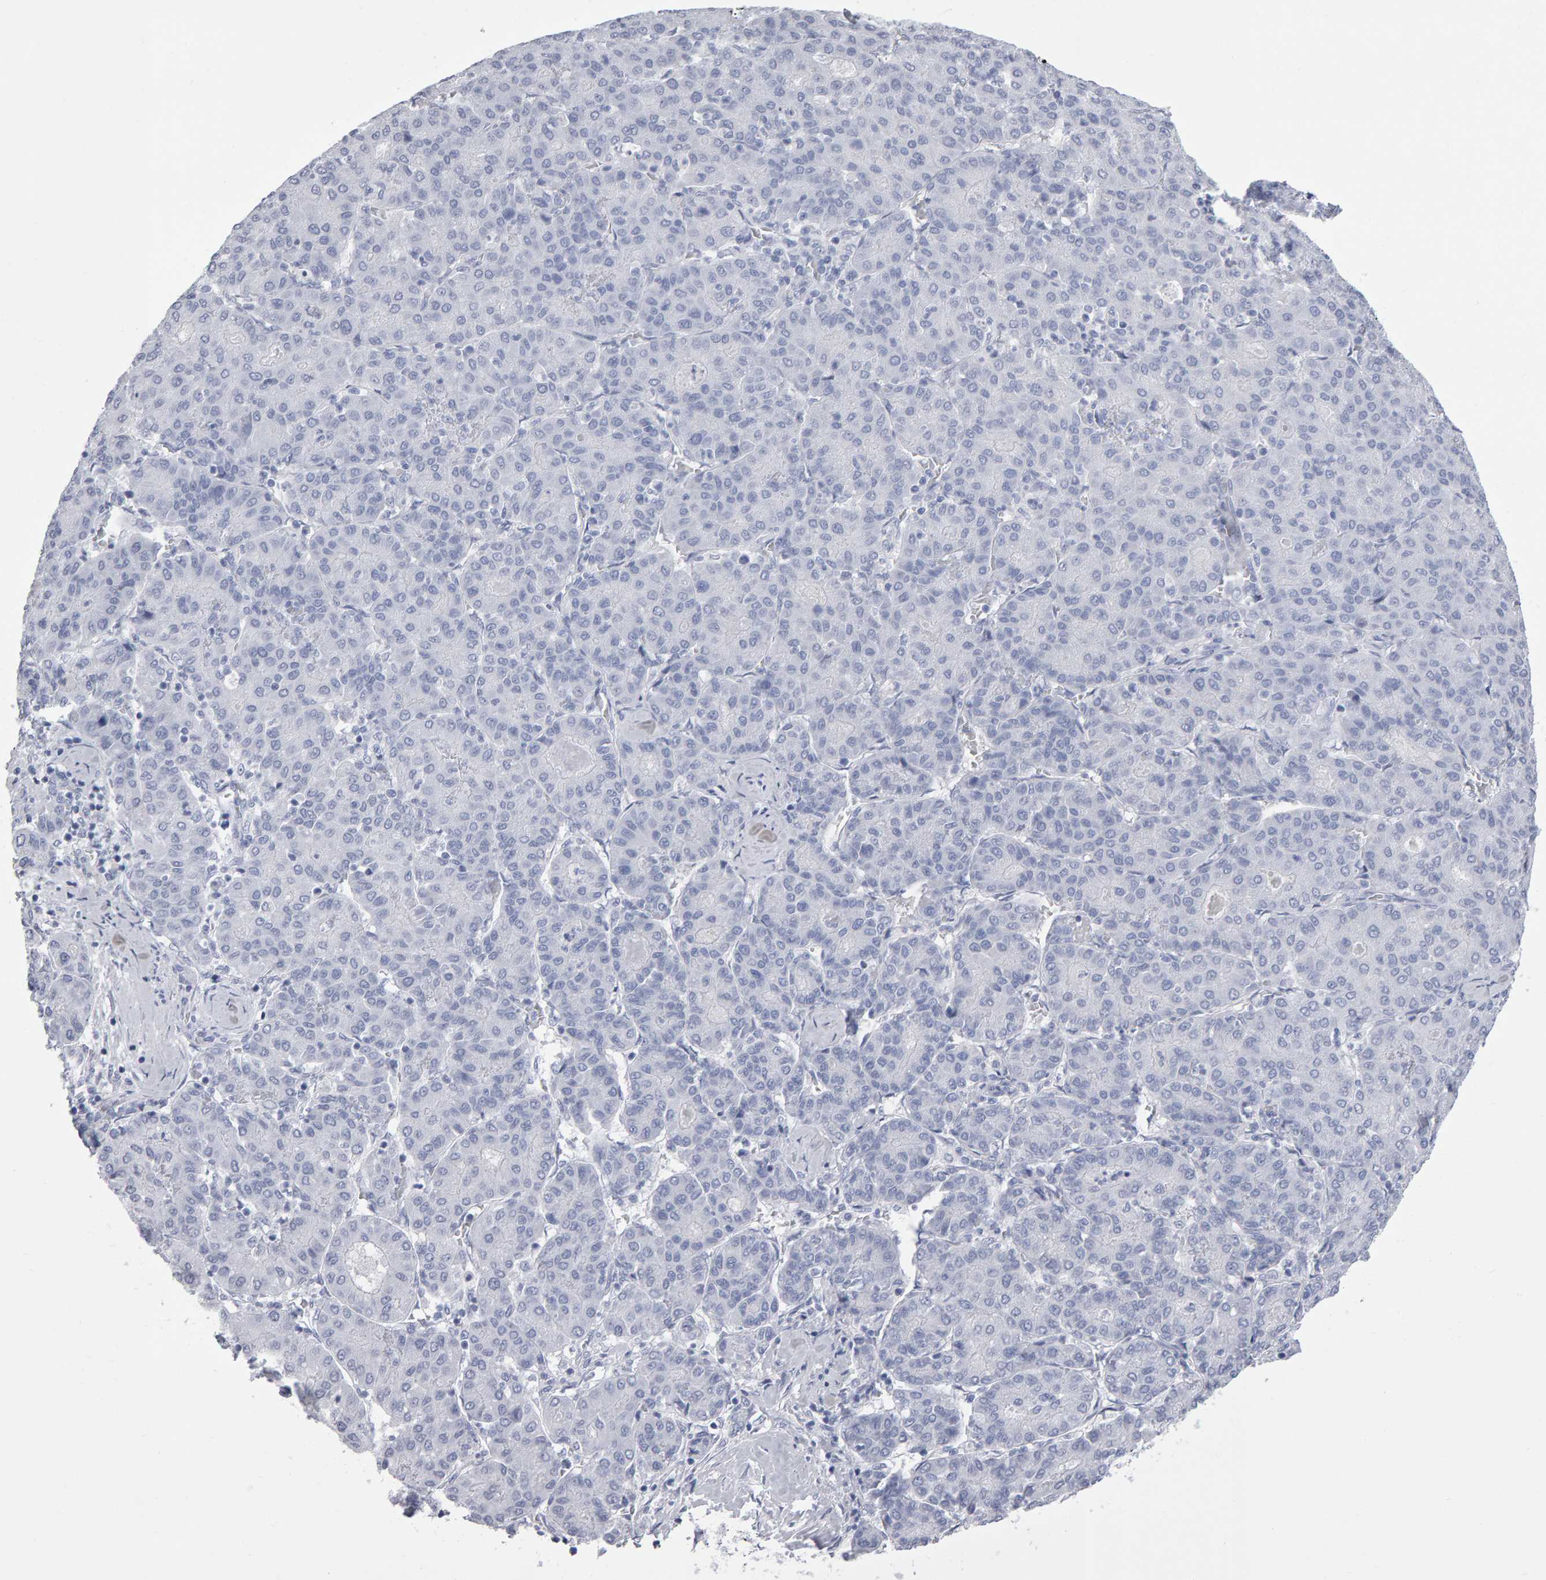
{"staining": {"intensity": "negative", "quantity": "none", "location": "none"}, "tissue": "liver cancer", "cell_type": "Tumor cells", "image_type": "cancer", "snomed": [{"axis": "morphology", "description": "Carcinoma, Hepatocellular, NOS"}, {"axis": "topography", "description": "Liver"}], "caption": "Tumor cells show no significant protein positivity in liver cancer.", "gene": "NCDN", "patient": {"sex": "male", "age": 65}}